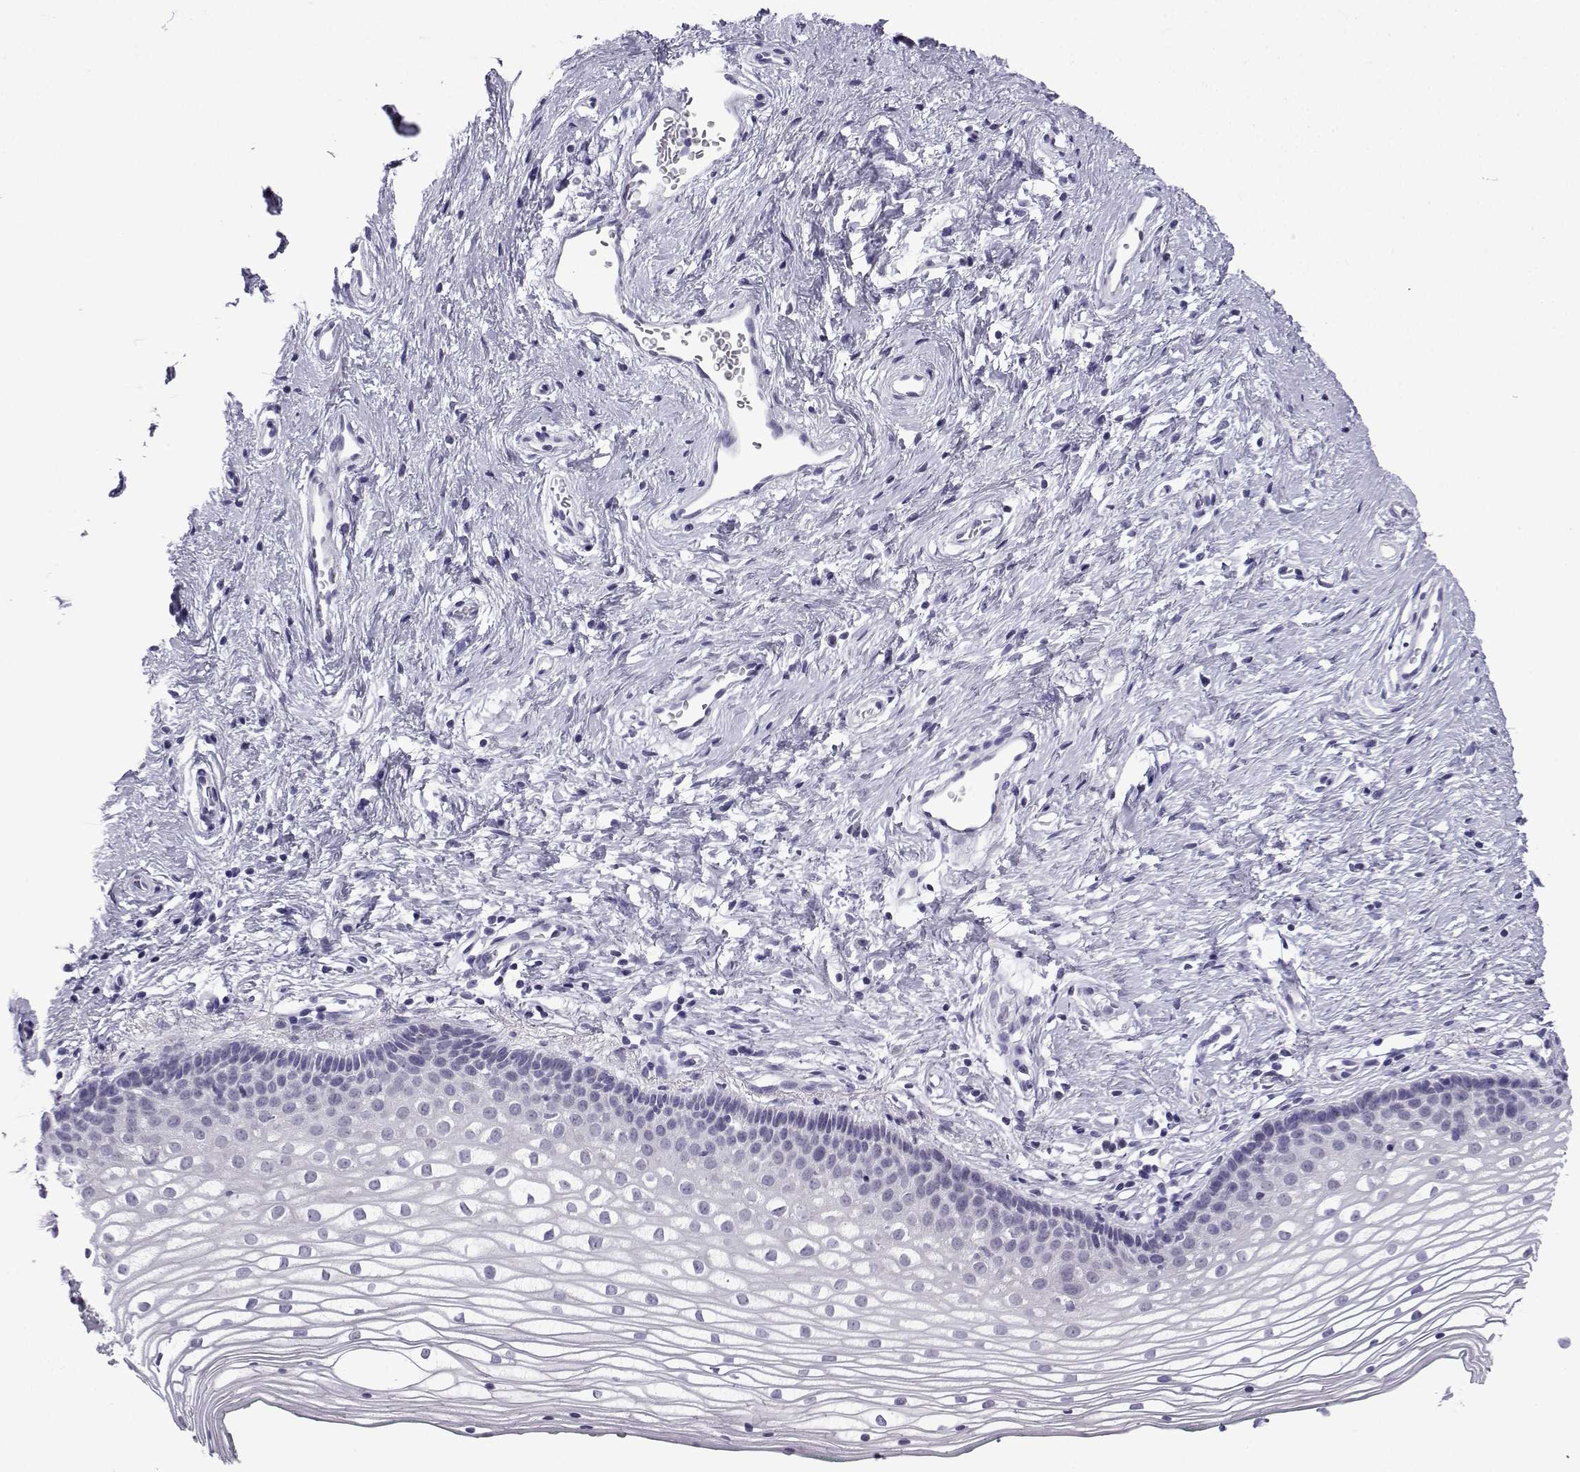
{"staining": {"intensity": "negative", "quantity": "none", "location": "none"}, "tissue": "vagina", "cell_type": "Squamous epithelial cells", "image_type": "normal", "snomed": [{"axis": "morphology", "description": "Normal tissue, NOS"}, {"axis": "topography", "description": "Vagina"}], "caption": "There is no significant expression in squamous epithelial cells of vagina.", "gene": "ACRBP", "patient": {"sex": "female", "age": 36}}